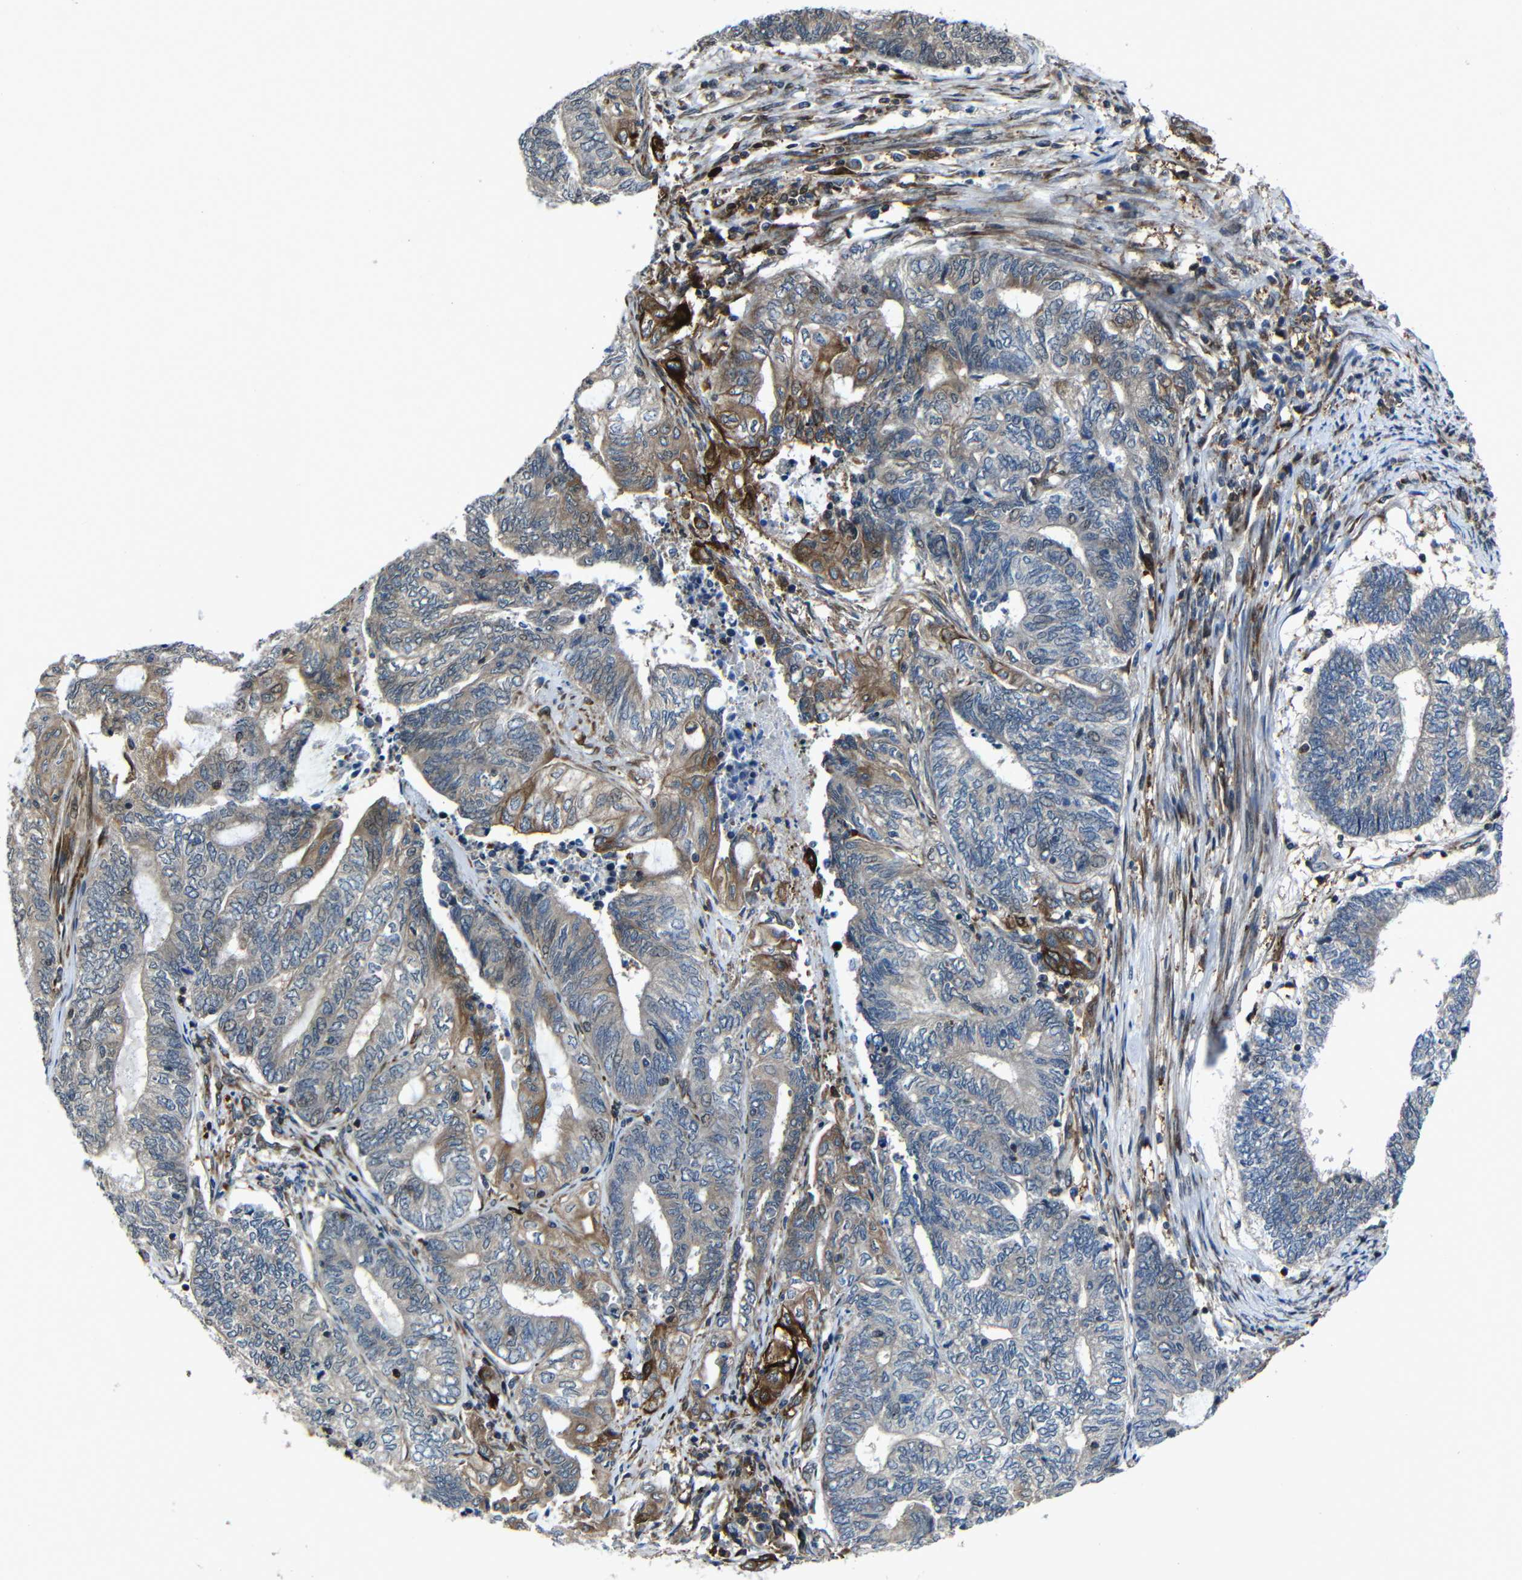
{"staining": {"intensity": "moderate", "quantity": "<25%", "location": "cytoplasmic/membranous"}, "tissue": "endometrial cancer", "cell_type": "Tumor cells", "image_type": "cancer", "snomed": [{"axis": "morphology", "description": "Adenocarcinoma, NOS"}, {"axis": "topography", "description": "Uterus"}, {"axis": "topography", "description": "Endometrium"}], "caption": "Adenocarcinoma (endometrial) tissue reveals moderate cytoplasmic/membranous expression in about <25% of tumor cells", "gene": "KIAA0513", "patient": {"sex": "female", "age": 70}}